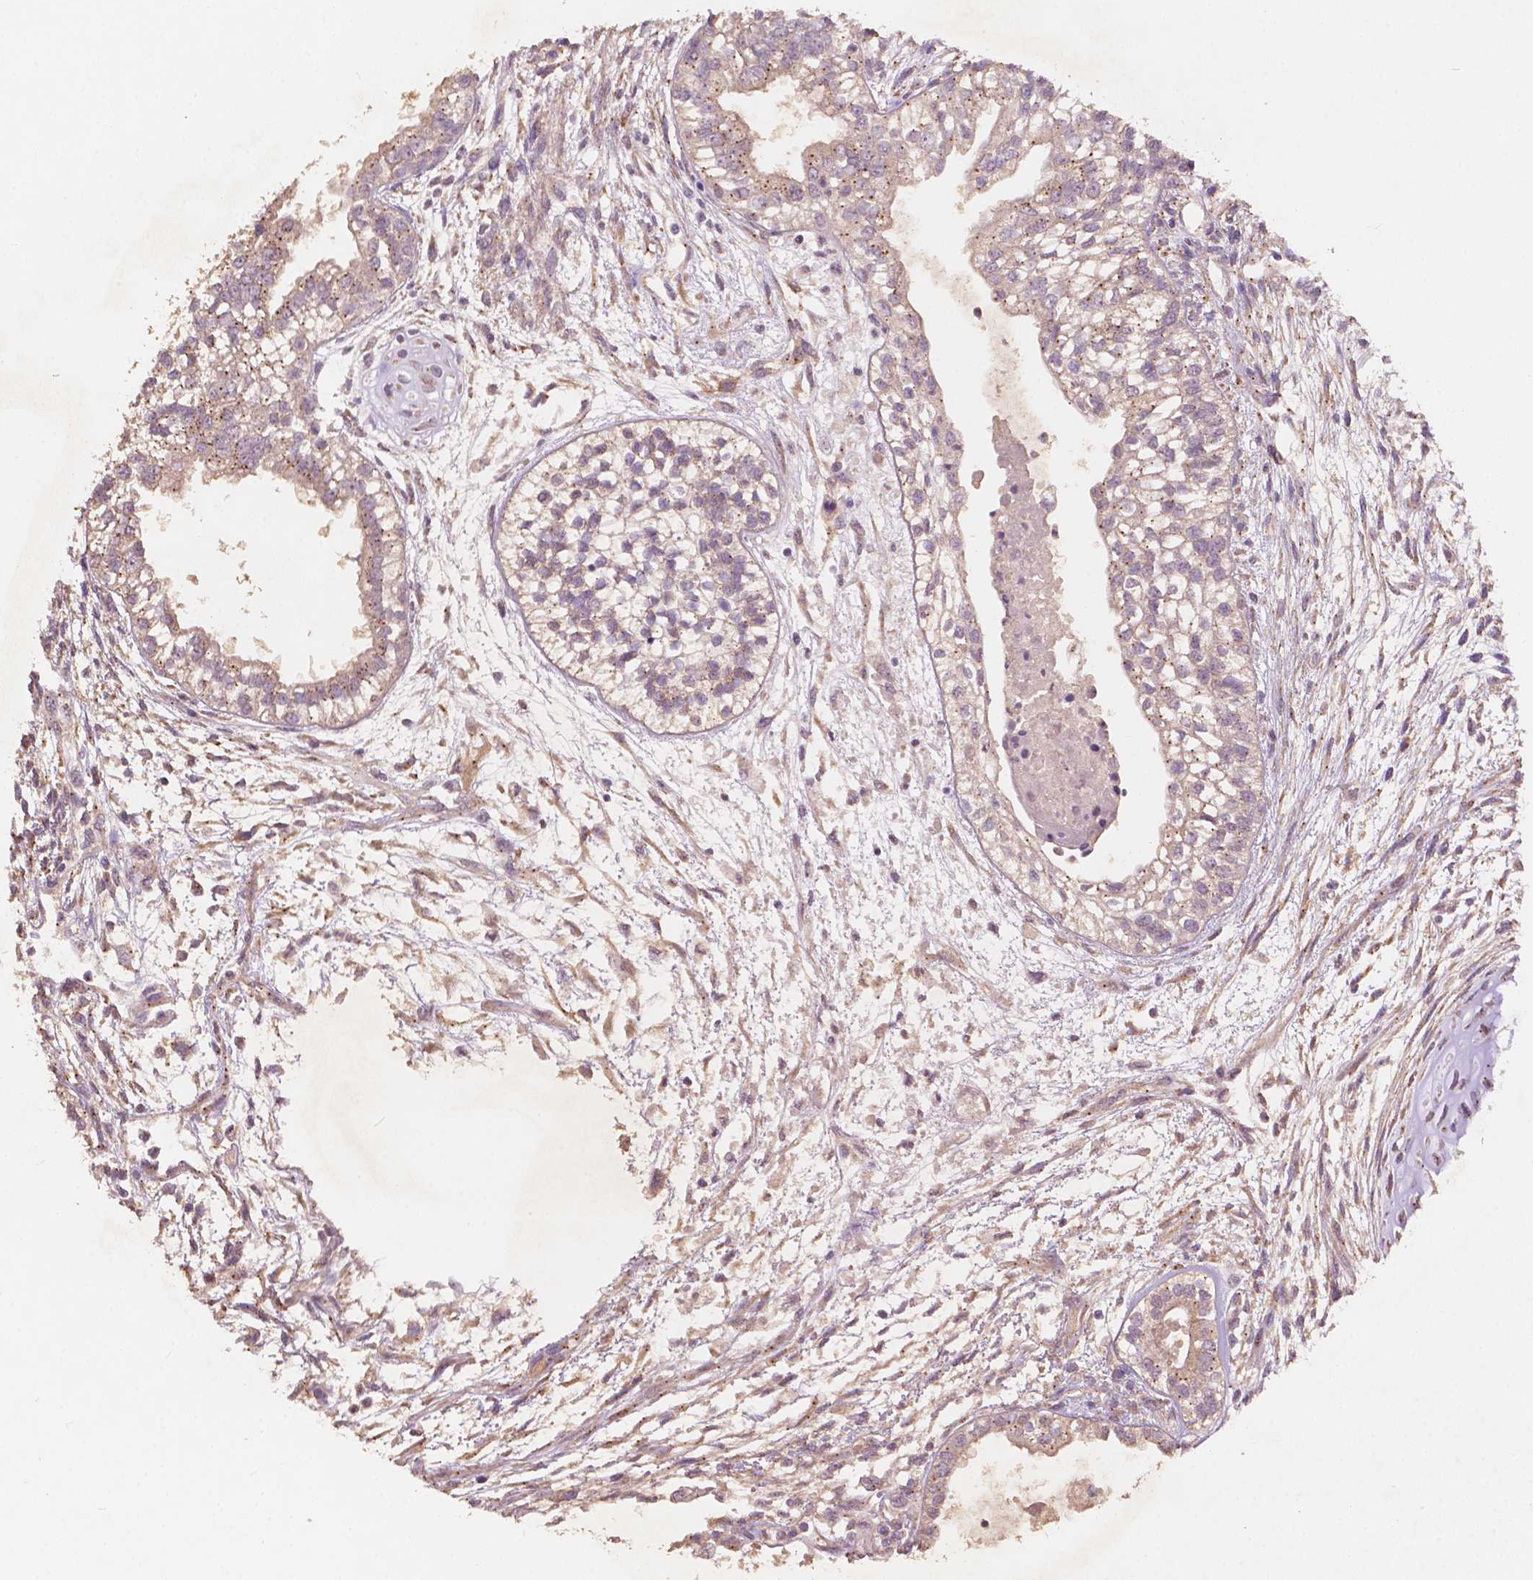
{"staining": {"intensity": "moderate", "quantity": "25%-75%", "location": "cytoplasmic/membranous"}, "tissue": "testis cancer", "cell_type": "Tumor cells", "image_type": "cancer", "snomed": [{"axis": "morphology", "description": "Carcinoma, Embryonal, NOS"}, {"axis": "topography", "description": "Testis"}], "caption": "A photomicrograph showing moderate cytoplasmic/membranous positivity in about 25%-75% of tumor cells in testis cancer (embryonal carcinoma), as visualized by brown immunohistochemical staining.", "gene": "CHPT1", "patient": {"sex": "male", "age": 37}}